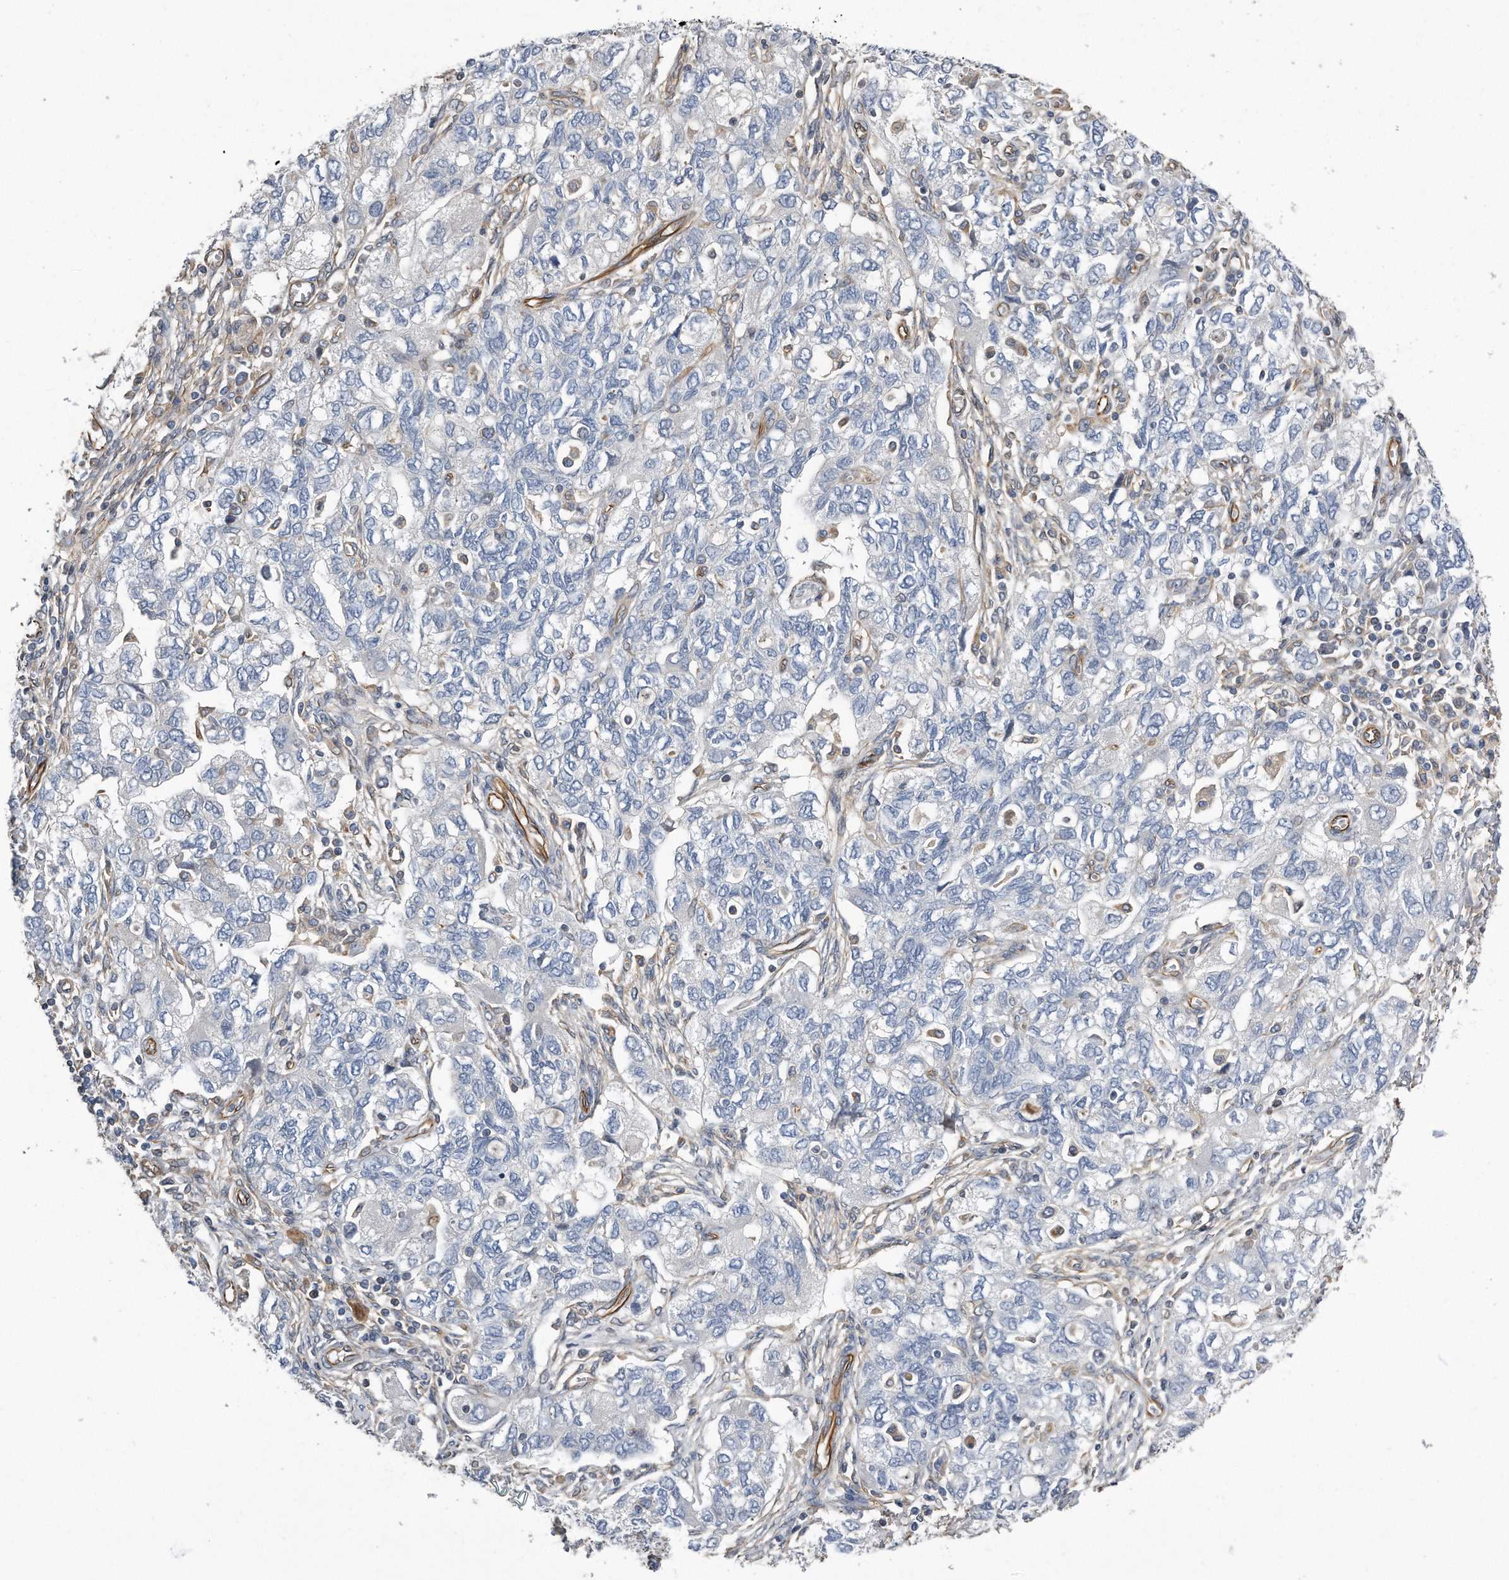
{"staining": {"intensity": "negative", "quantity": "none", "location": "none"}, "tissue": "ovarian cancer", "cell_type": "Tumor cells", "image_type": "cancer", "snomed": [{"axis": "morphology", "description": "Carcinoma, NOS"}, {"axis": "morphology", "description": "Cystadenocarcinoma, serous, NOS"}, {"axis": "topography", "description": "Ovary"}], "caption": "The photomicrograph reveals no significant positivity in tumor cells of ovarian carcinoma.", "gene": "GPC1", "patient": {"sex": "female", "age": 69}}